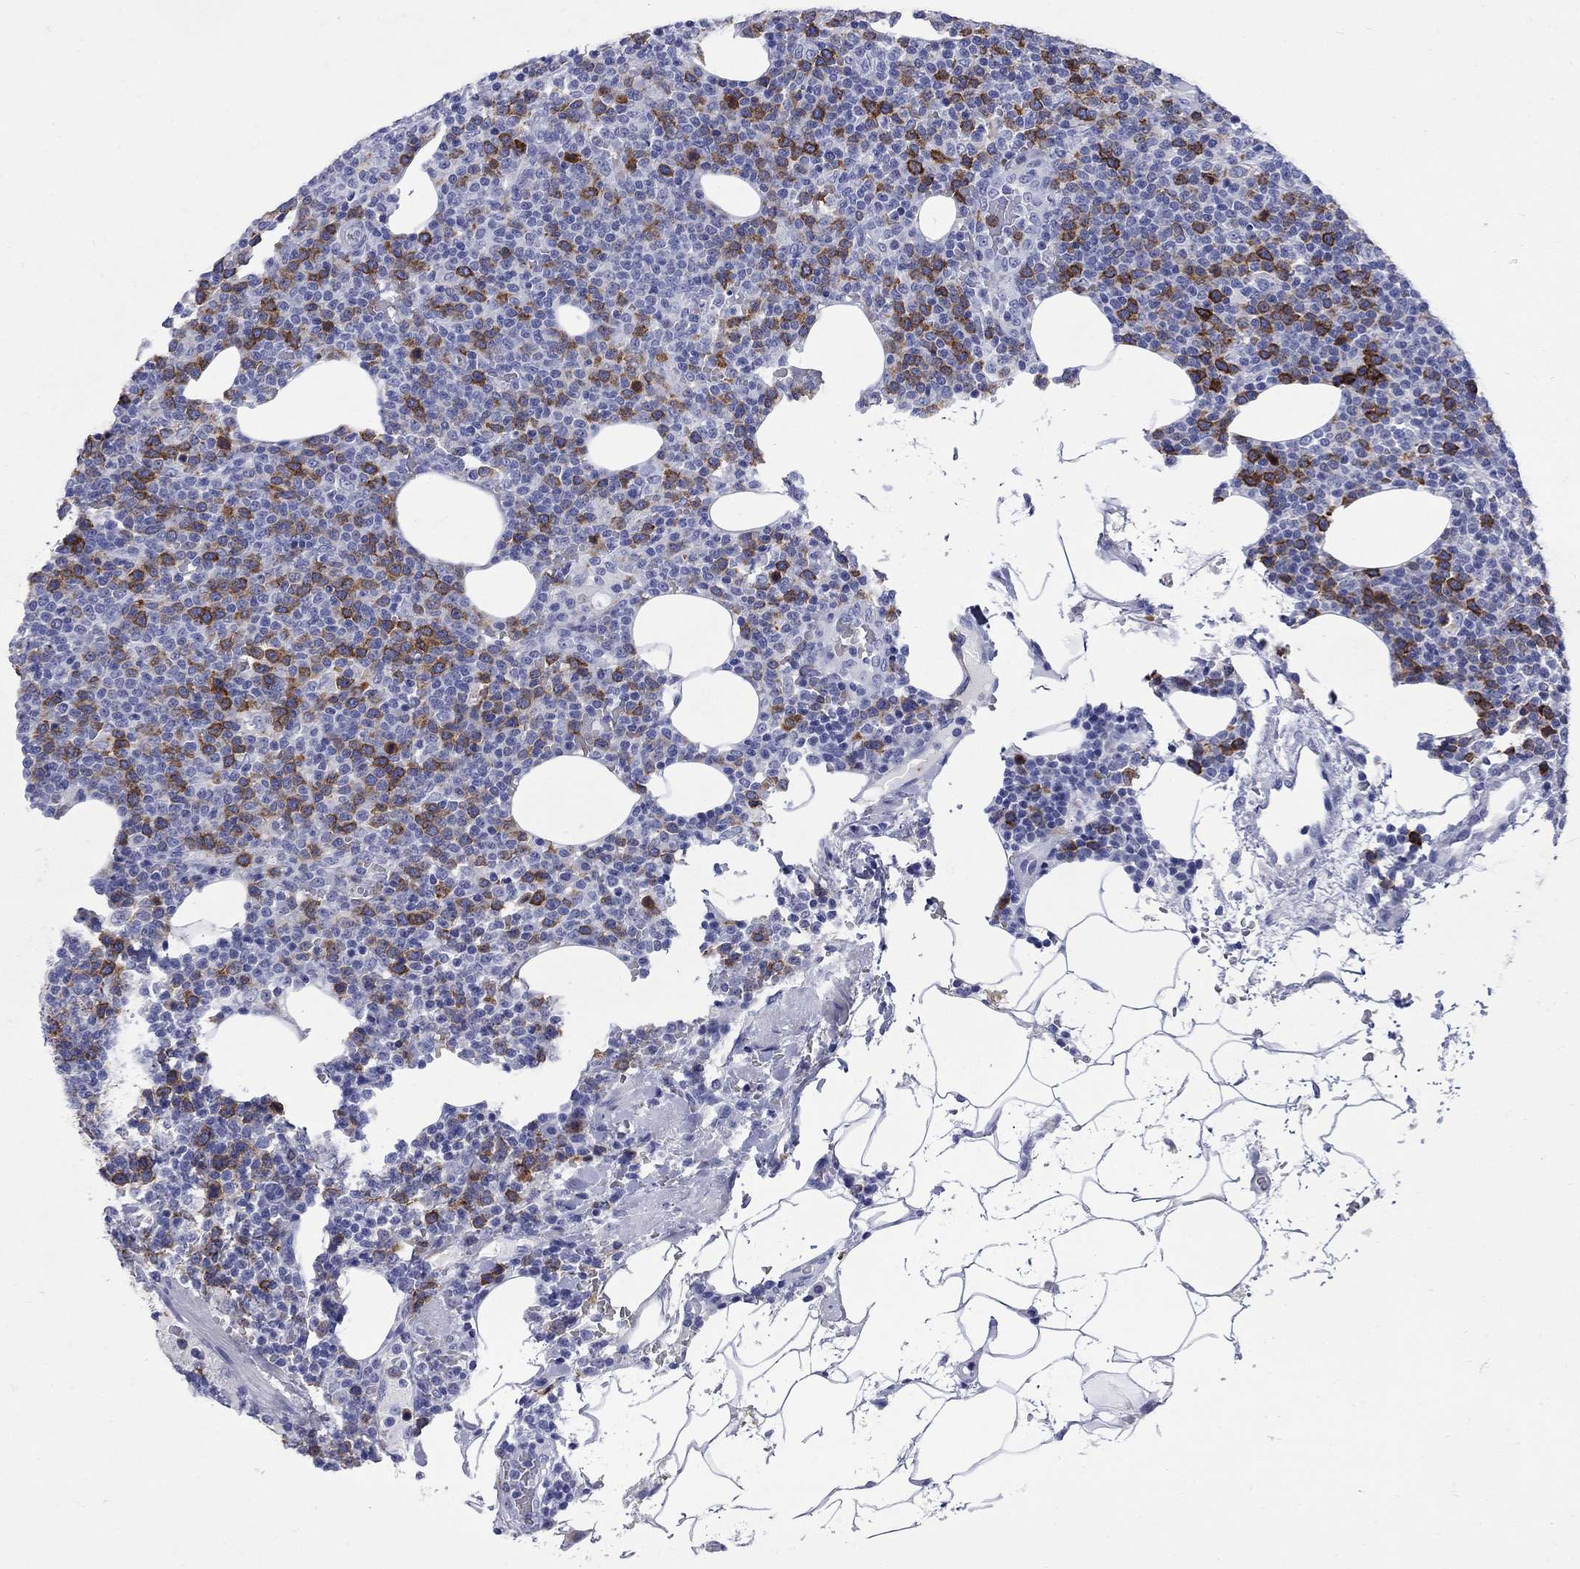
{"staining": {"intensity": "strong", "quantity": "<25%", "location": "cytoplasmic/membranous"}, "tissue": "lymphoma", "cell_type": "Tumor cells", "image_type": "cancer", "snomed": [{"axis": "morphology", "description": "Malignant lymphoma, non-Hodgkin's type, High grade"}, {"axis": "topography", "description": "Lymph node"}], "caption": "A brown stain labels strong cytoplasmic/membranous staining of a protein in human lymphoma tumor cells. Ihc stains the protein in brown and the nuclei are stained blue.", "gene": "TACC3", "patient": {"sex": "male", "age": 61}}